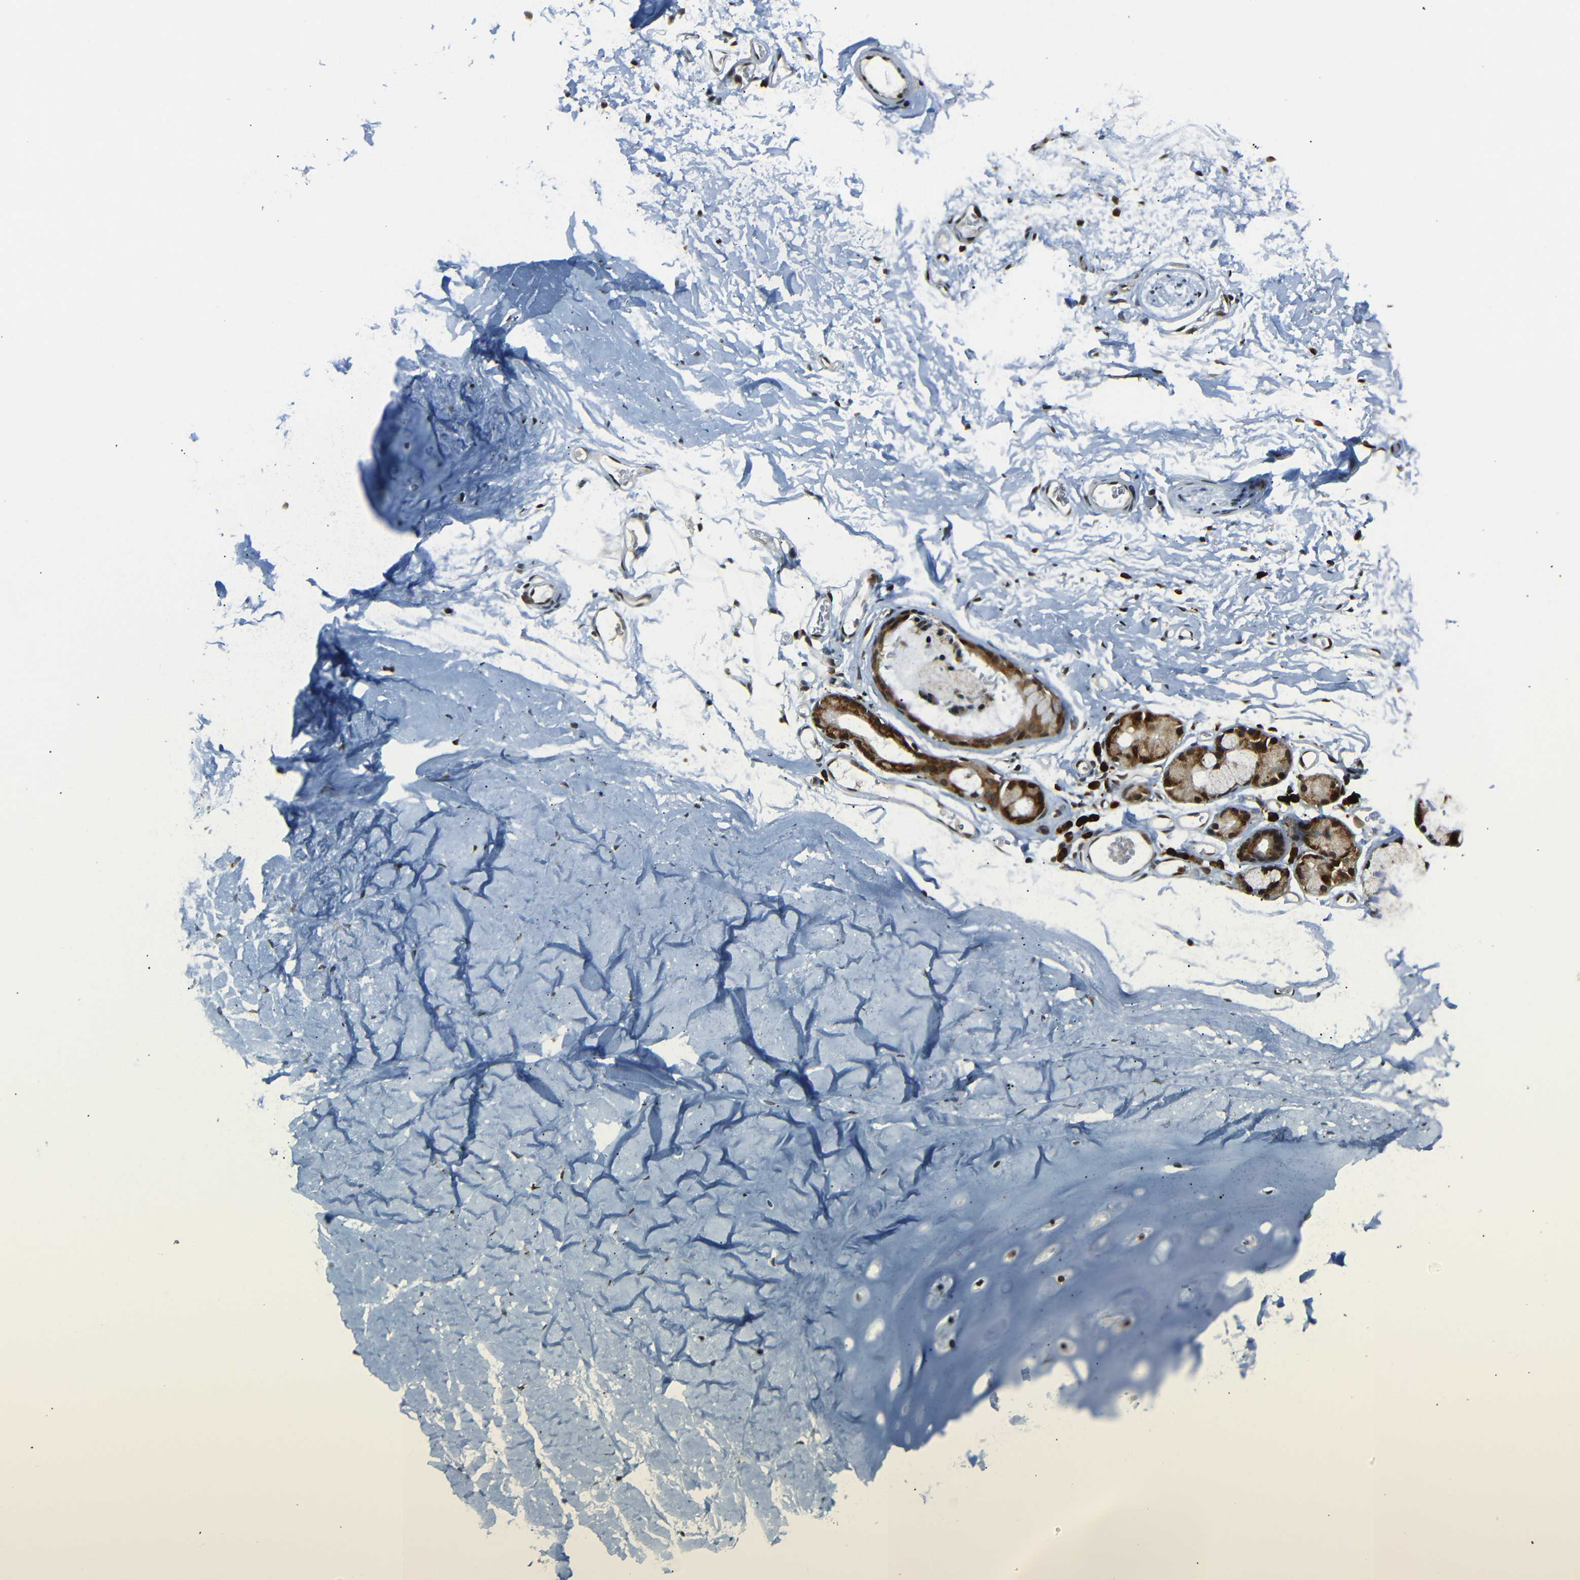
{"staining": {"intensity": "moderate", "quantity": ">75%", "location": "nuclear"}, "tissue": "adipose tissue", "cell_type": "Adipocytes", "image_type": "normal", "snomed": [{"axis": "morphology", "description": "Normal tissue, NOS"}, {"axis": "topography", "description": "Bronchus"}], "caption": "Protein staining of normal adipose tissue demonstrates moderate nuclear expression in approximately >75% of adipocytes.", "gene": "SPCS2", "patient": {"sex": "female", "age": 73}}